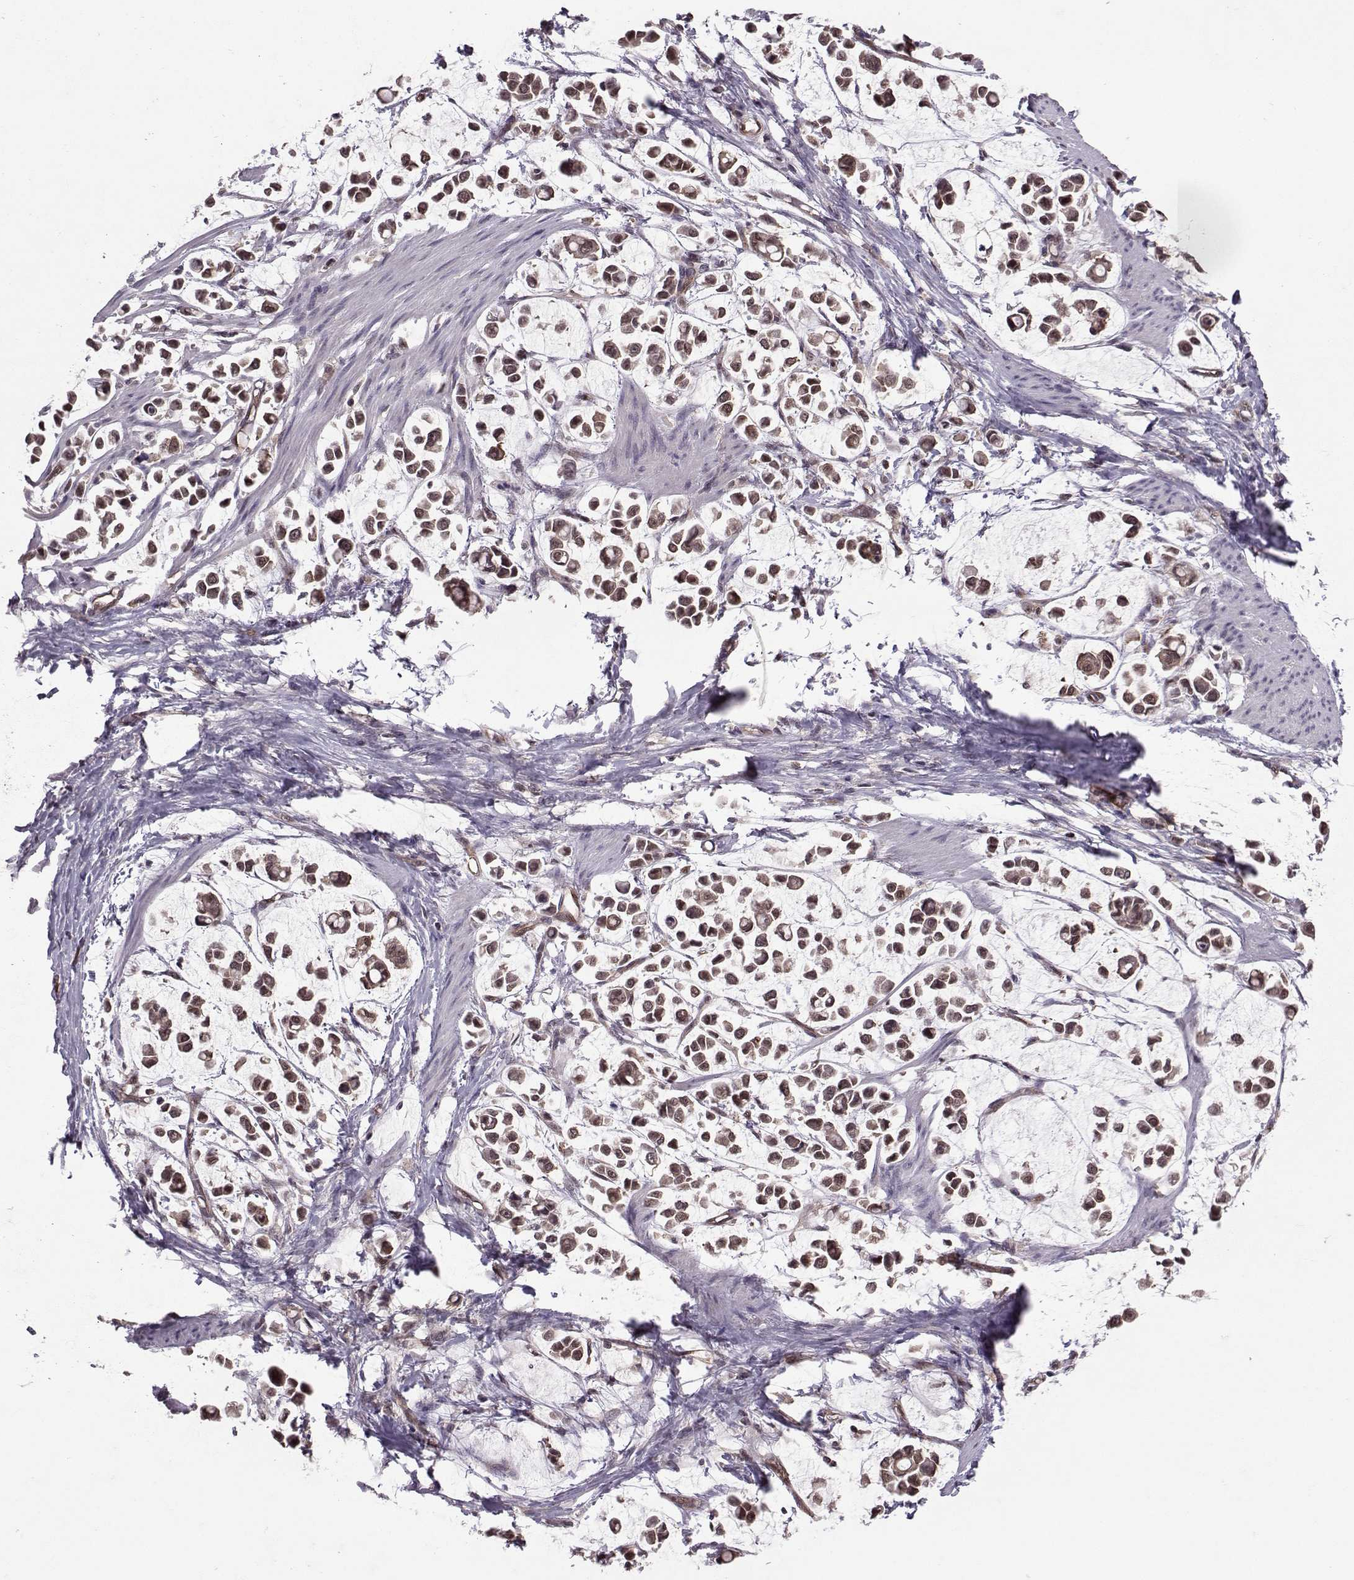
{"staining": {"intensity": "moderate", "quantity": "25%-75%", "location": "cytoplasmic/membranous"}, "tissue": "stomach cancer", "cell_type": "Tumor cells", "image_type": "cancer", "snomed": [{"axis": "morphology", "description": "Adenocarcinoma, NOS"}, {"axis": "topography", "description": "Stomach"}], "caption": "IHC of human adenocarcinoma (stomach) demonstrates medium levels of moderate cytoplasmic/membranous staining in approximately 25%-75% of tumor cells.", "gene": "PPP2R2A", "patient": {"sex": "male", "age": 82}}